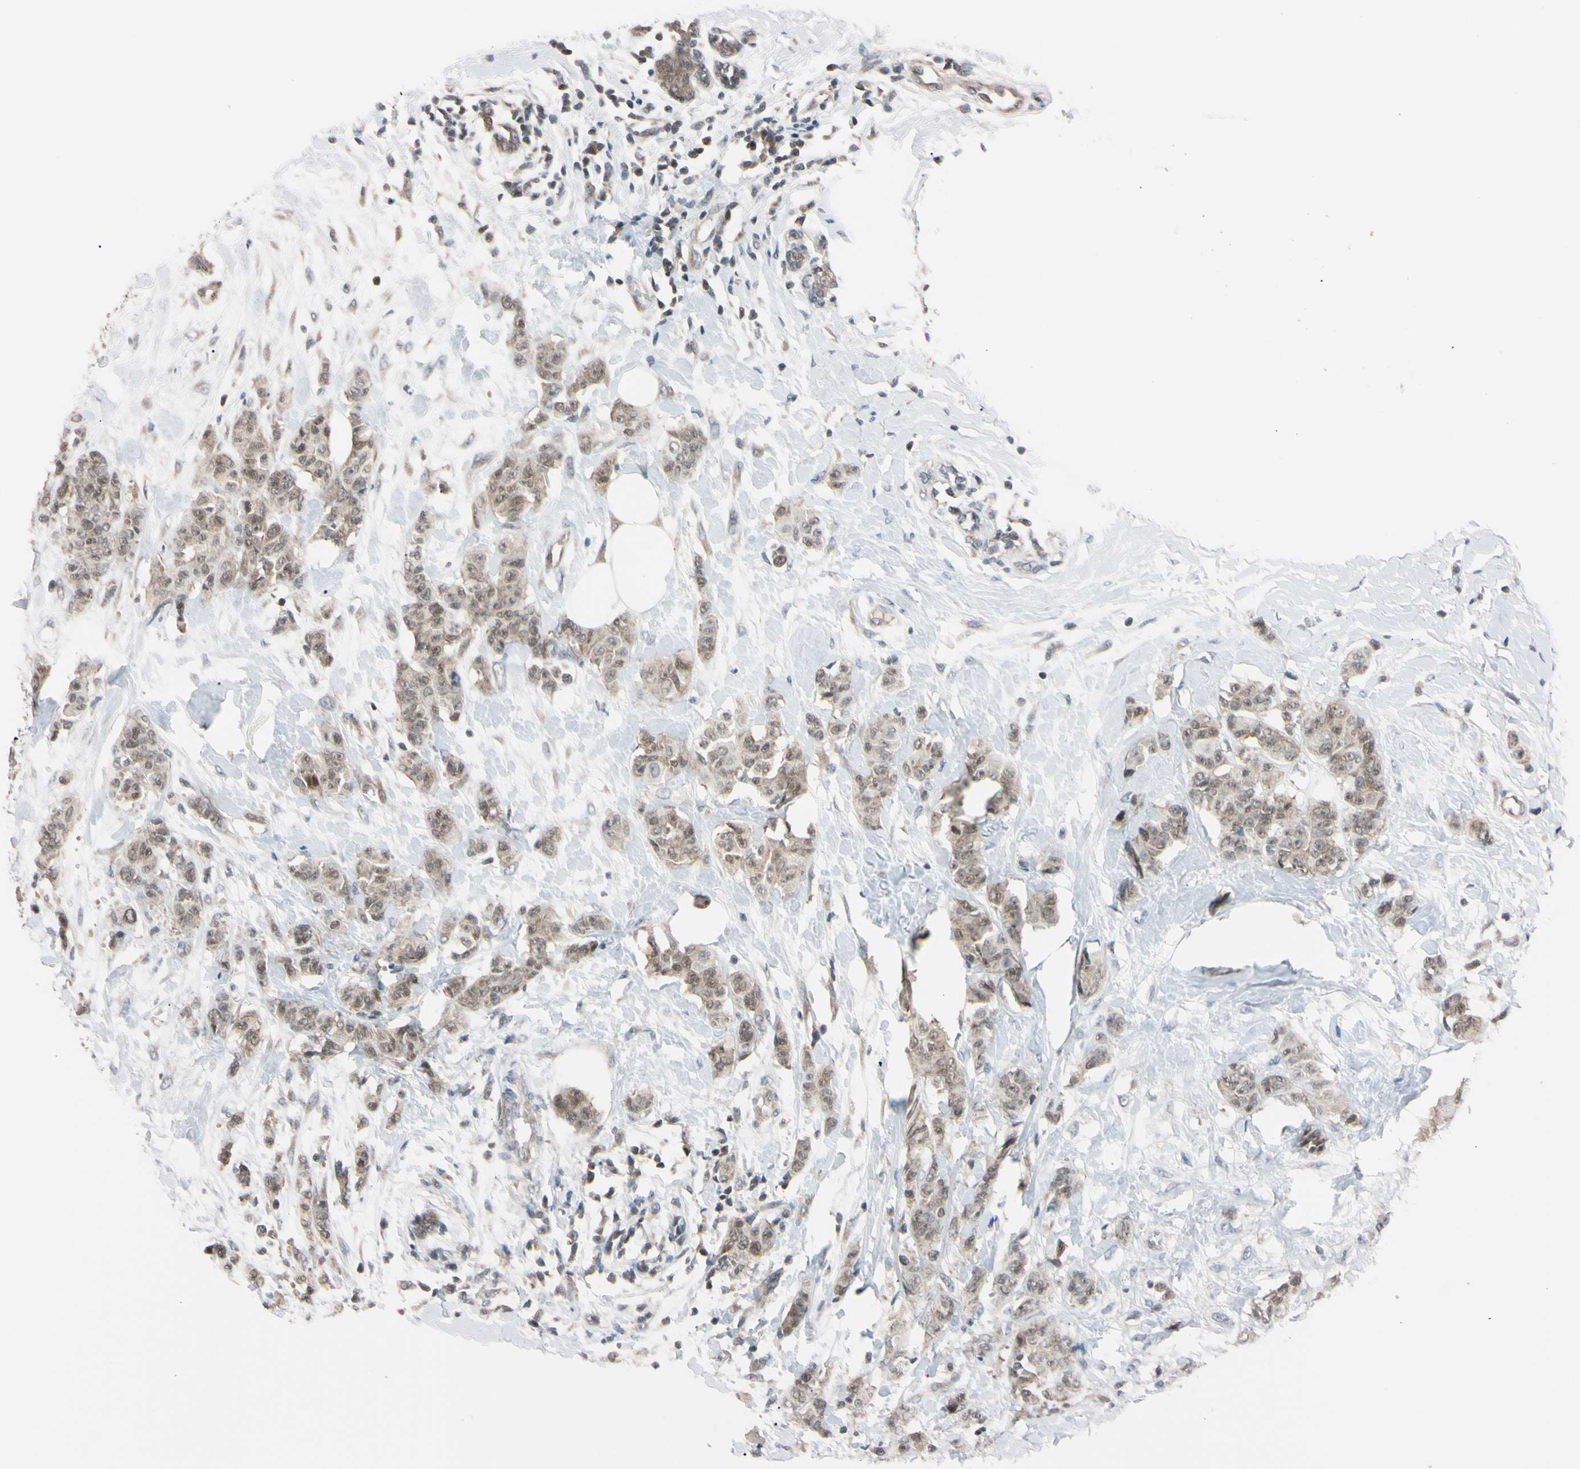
{"staining": {"intensity": "weak", "quantity": ">75%", "location": "cytoplasmic/membranous"}, "tissue": "breast cancer", "cell_type": "Tumor cells", "image_type": "cancer", "snomed": [{"axis": "morphology", "description": "Normal tissue, NOS"}, {"axis": "morphology", "description": "Duct carcinoma"}, {"axis": "topography", "description": "Breast"}], "caption": "A brown stain labels weak cytoplasmic/membranous staining of a protein in human infiltrating ductal carcinoma (breast) tumor cells.", "gene": "UBE2I", "patient": {"sex": "female", "age": 40}}